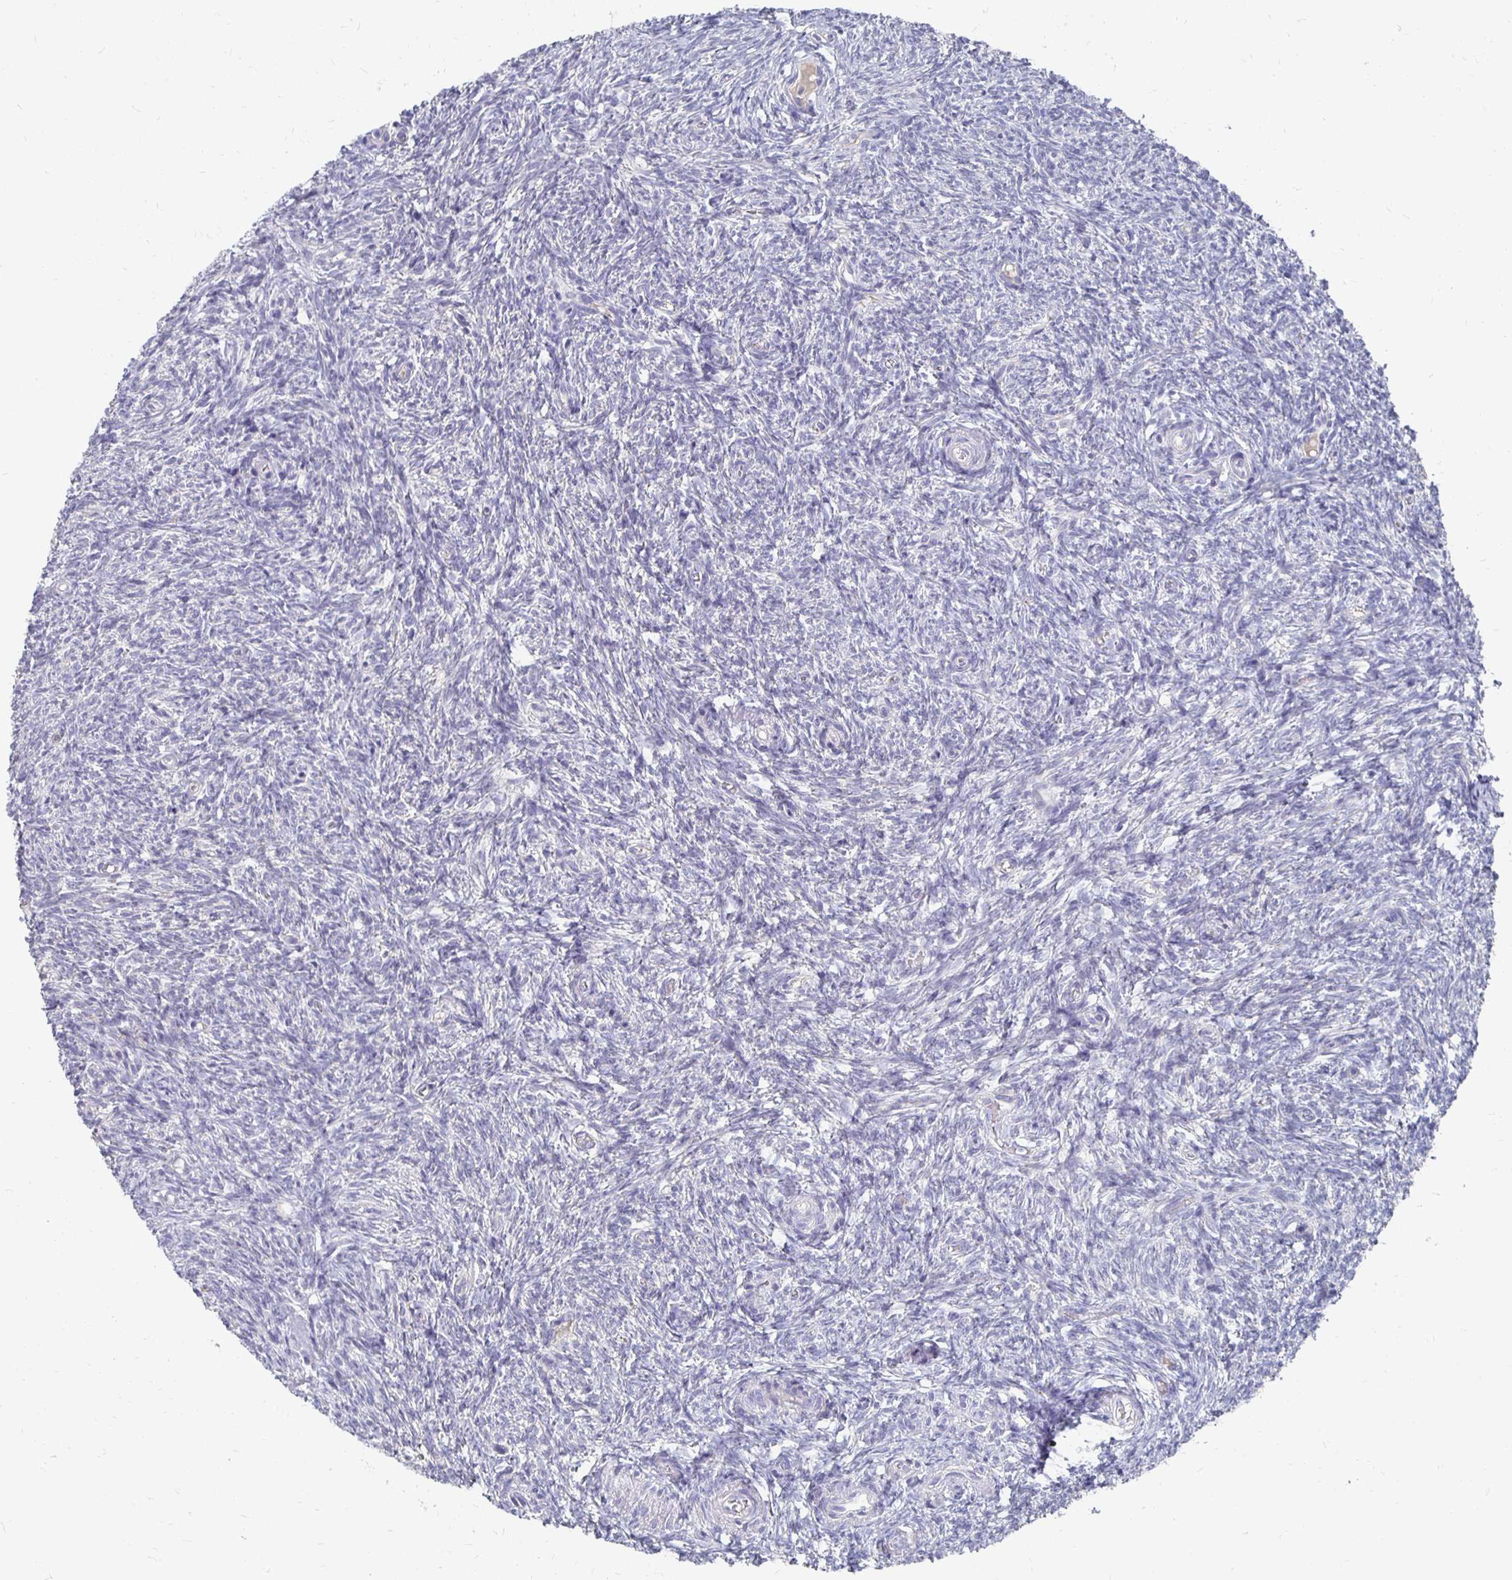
{"staining": {"intensity": "negative", "quantity": "none", "location": "none"}, "tissue": "ovary", "cell_type": "Ovarian stroma cells", "image_type": "normal", "snomed": [{"axis": "morphology", "description": "Normal tissue, NOS"}, {"axis": "topography", "description": "Ovary"}], "caption": "Histopathology image shows no protein staining in ovarian stroma cells of normal ovary.", "gene": "FKRP", "patient": {"sex": "female", "age": 39}}